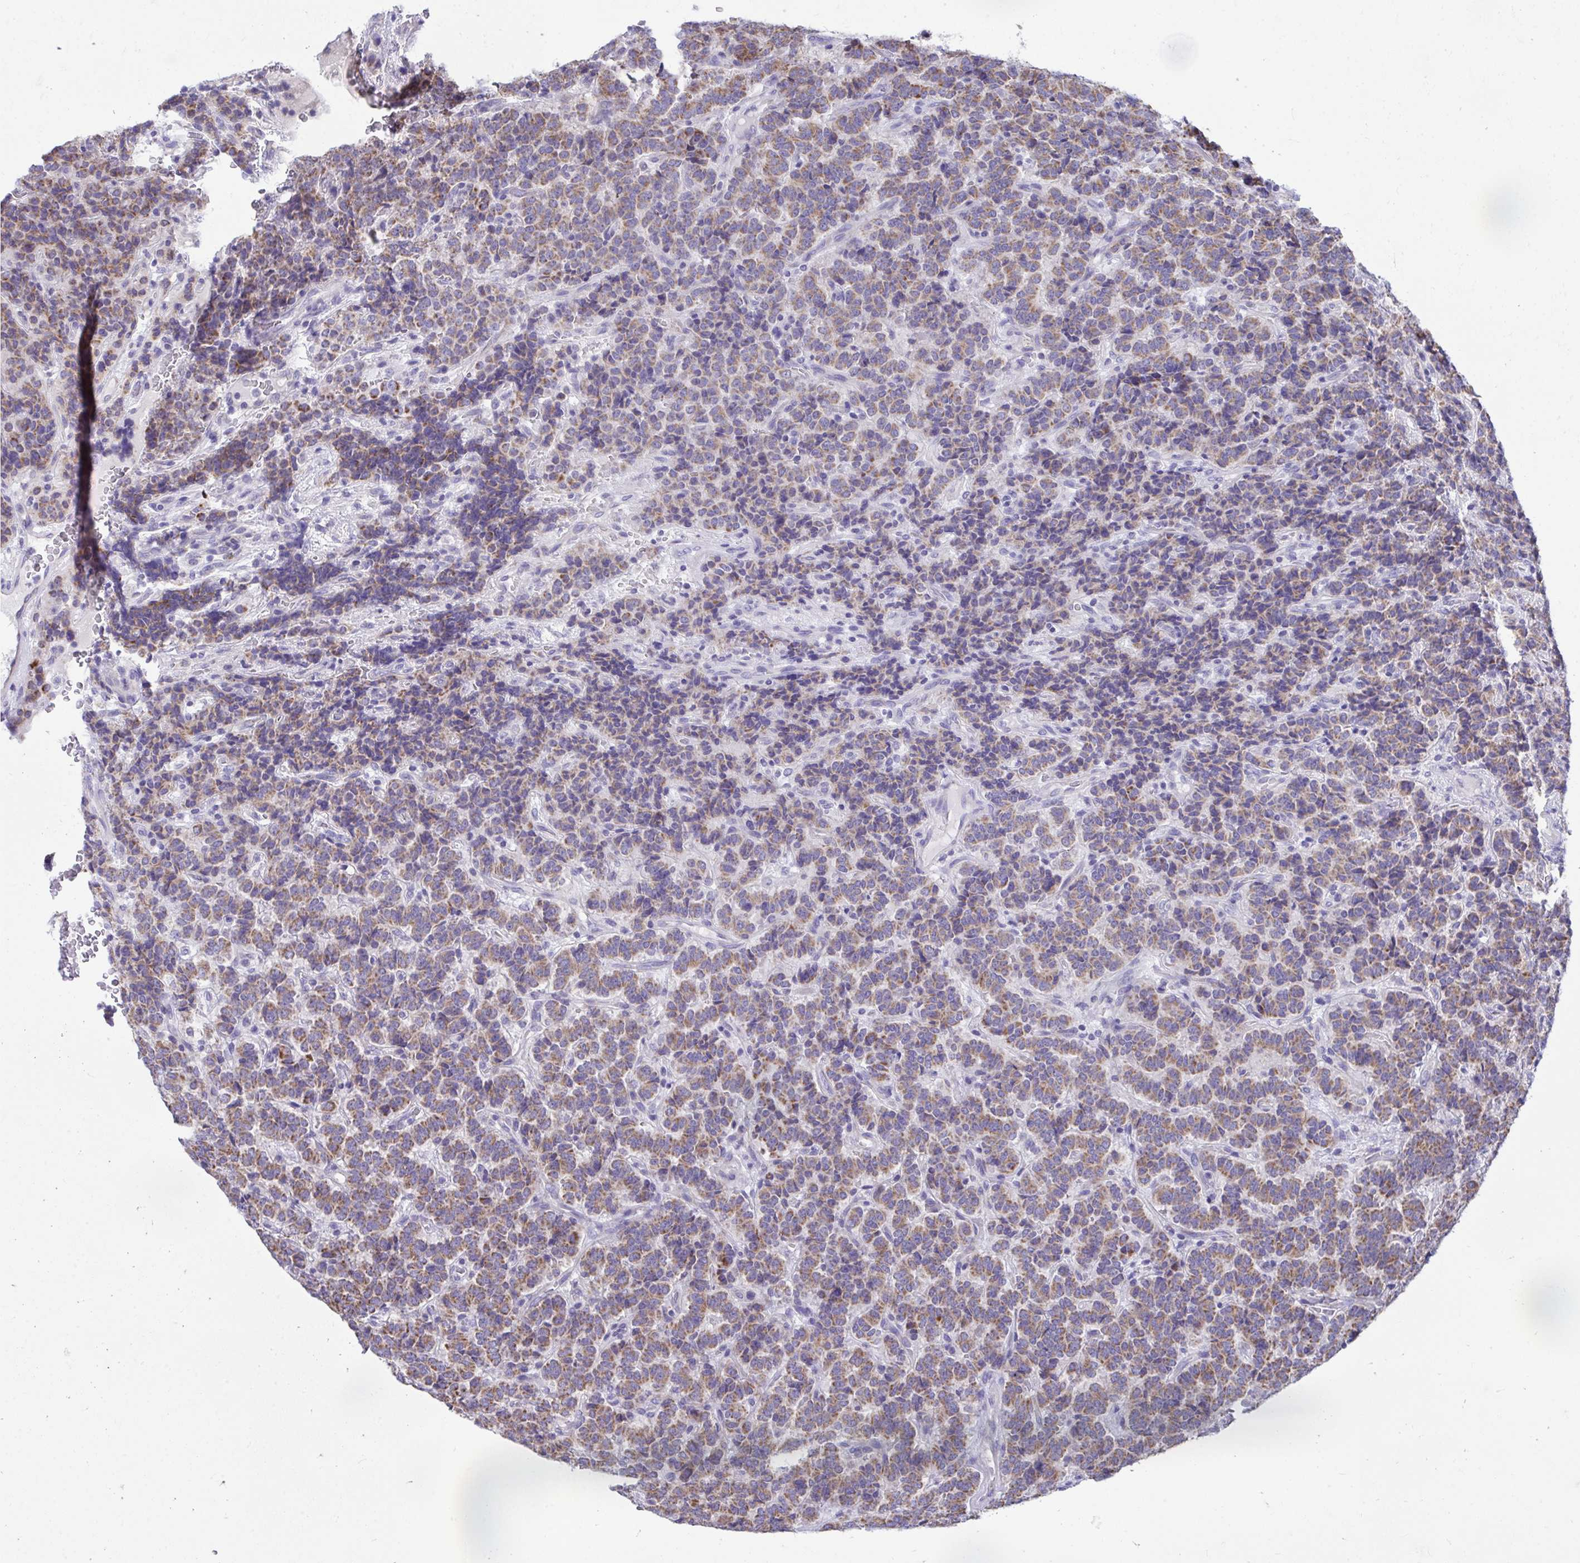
{"staining": {"intensity": "moderate", "quantity": ">75%", "location": "cytoplasmic/membranous"}, "tissue": "carcinoid", "cell_type": "Tumor cells", "image_type": "cancer", "snomed": [{"axis": "morphology", "description": "Carcinoid, malignant, NOS"}, {"axis": "topography", "description": "Pancreas"}], "caption": "Immunohistochemistry of carcinoid (malignant) exhibits medium levels of moderate cytoplasmic/membranous positivity in approximately >75% of tumor cells. (brown staining indicates protein expression, while blue staining denotes nuclei).", "gene": "LINGO4", "patient": {"sex": "male", "age": 36}}